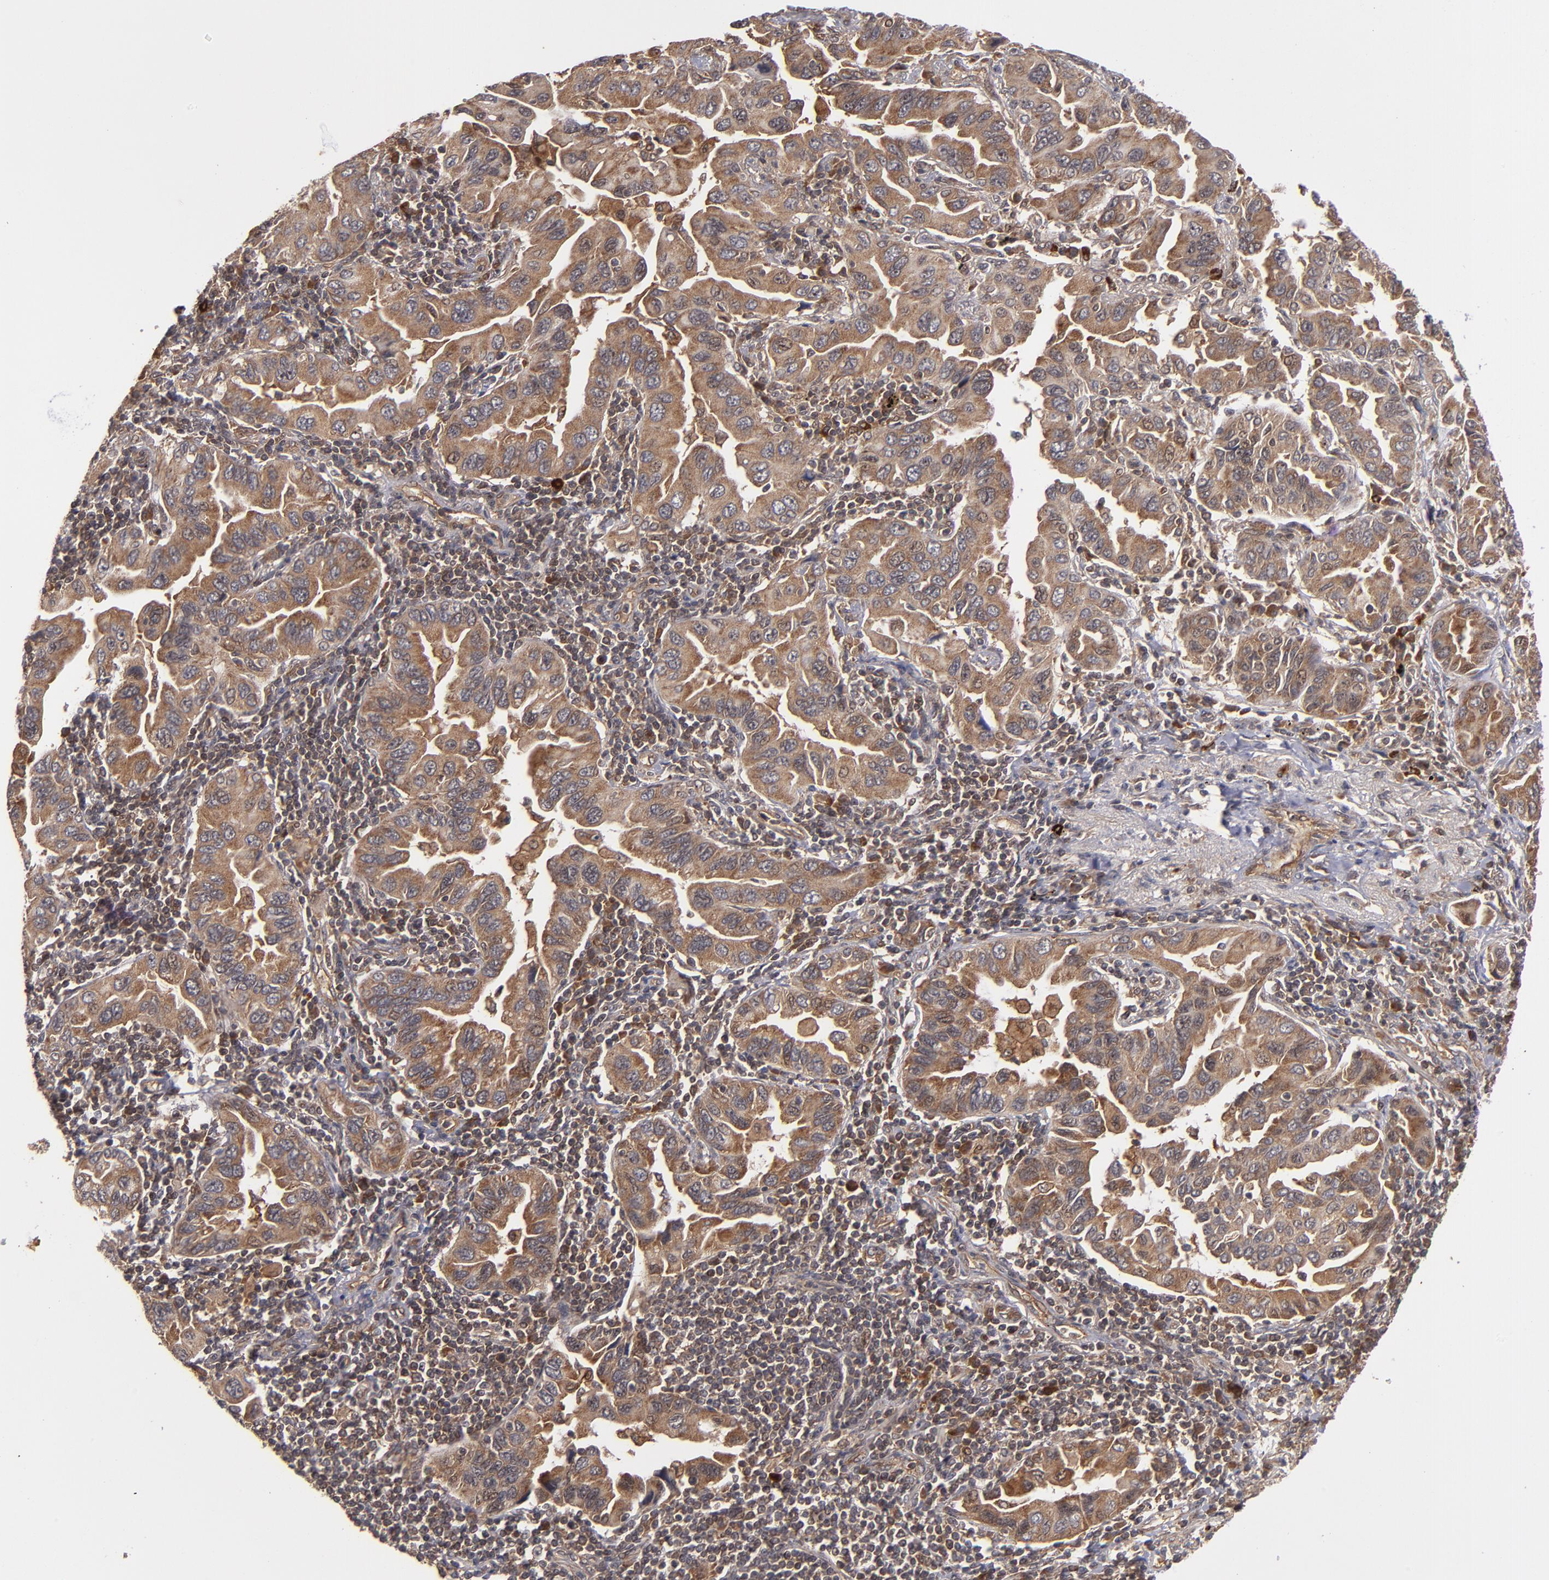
{"staining": {"intensity": "moderate", "quantity": ">75%", "location": "cytoplasmic/membranous"}, "tissue": "lung cancer", "cell_type": "Tumor cells", "image_type": "cancer", "snomed": [{"axis": "morphology", "description": "Adenocarcinoma, NOS"}, {"axis": "topography", "description": "Lung"}], "caption": "Lung cancer stained for a protein exhibits moderate cytoplasmic/membranous positivity in tumor cells. The staining was performed using DAB (3,3'-diaminobenzidine), with brown indicating positive protein expression. Nuclei are stained blue with hematoxylin.", "gene": "BDKRB1", "patient": {"sex": "female", "age": 65}}